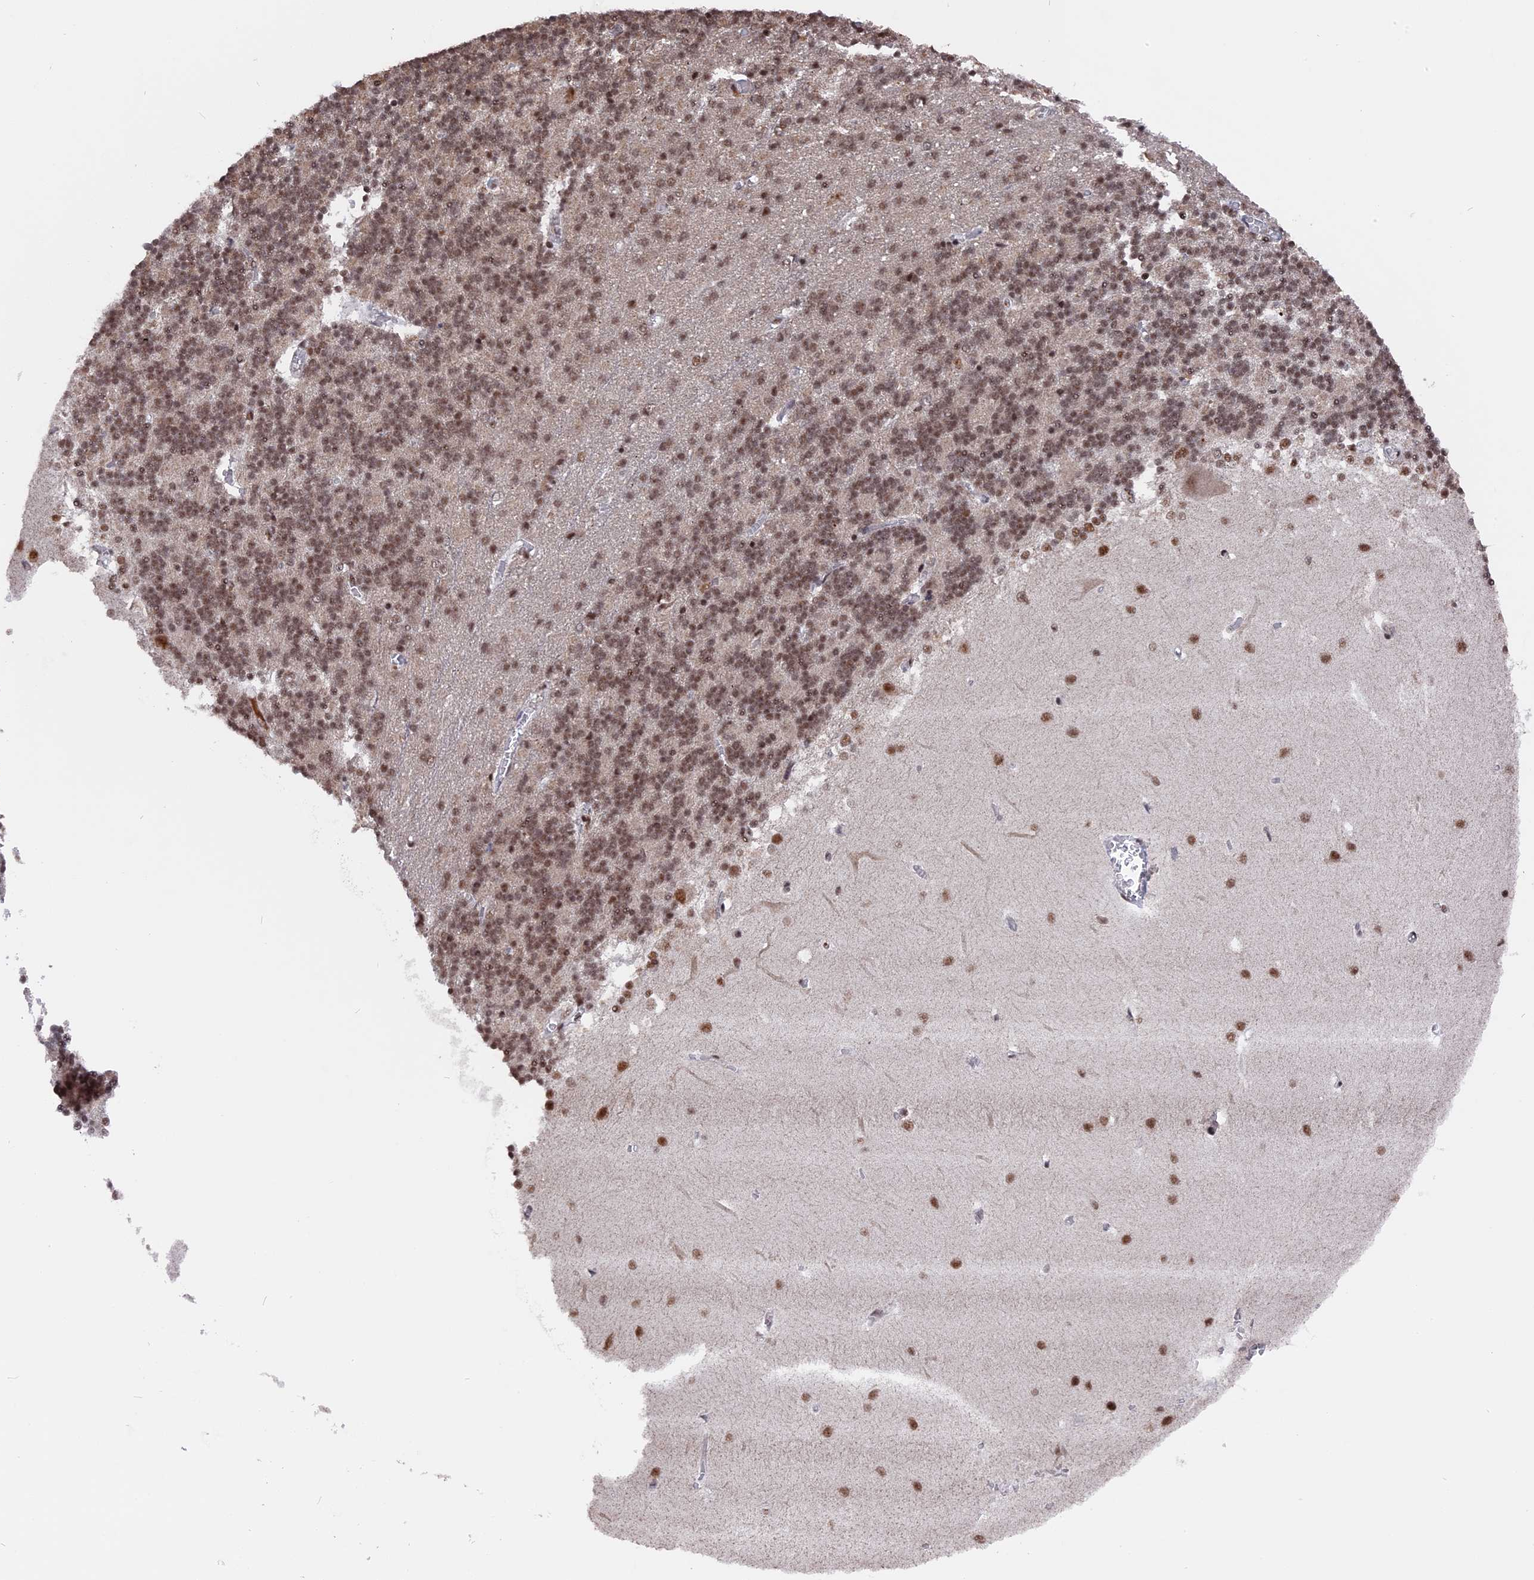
{"staining": {"intensity": "moderate", "quantity": ">75%", "location": "cytoplasmic/membranous,nuclear"}, "tissue": "cerebellum", "cell_type": "Cells in granular layer", "image_type": "normal", "snomed": [{"axis": "morphology", "description": "Normal tissue, NOS"}, {"axis": "topography", "description": "Cerebellum"}], "caption": "Moderate cytoplasmic/membranous,nuclear positivity is identified in about >75% of cells in granular layer in unremarkable cerebellum. (Brightfield microscopy of DAB IHC at high magnification).", "gene": "SF3A2", "patient": {"sex": "male", "age": 37}}